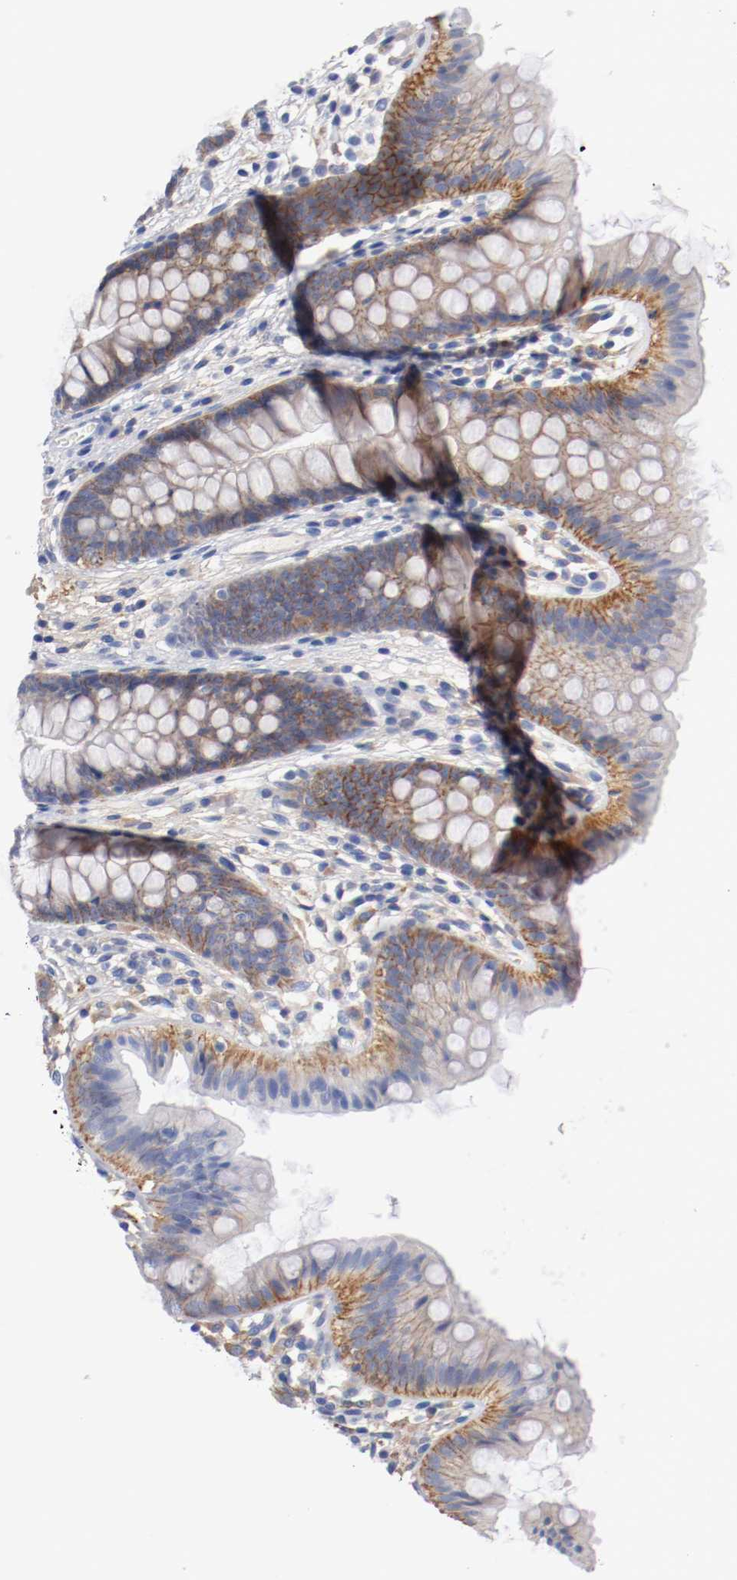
{"staining": {"intensity": "negative", "quantity": "none", "location": "none"}, "tissue": "colon", "cell_type": "Endothelial cells", "image_type": "normal", "snomed": [{"axis": "morphology", "description": "Normal tissue, NOS"}, {"axis": "topography", "description": "Smooth muscle"}, {"axis": "topography", "description": "Colon"}], "caption": "This image is of benign colon stained with immunohistochemistry to label a protein in brown with the nuclei are counter-stained blue. There is no positivity in endothelial cells.", "gene": "FGFBP1", "patient": {"sex": "male", "age": 67}}